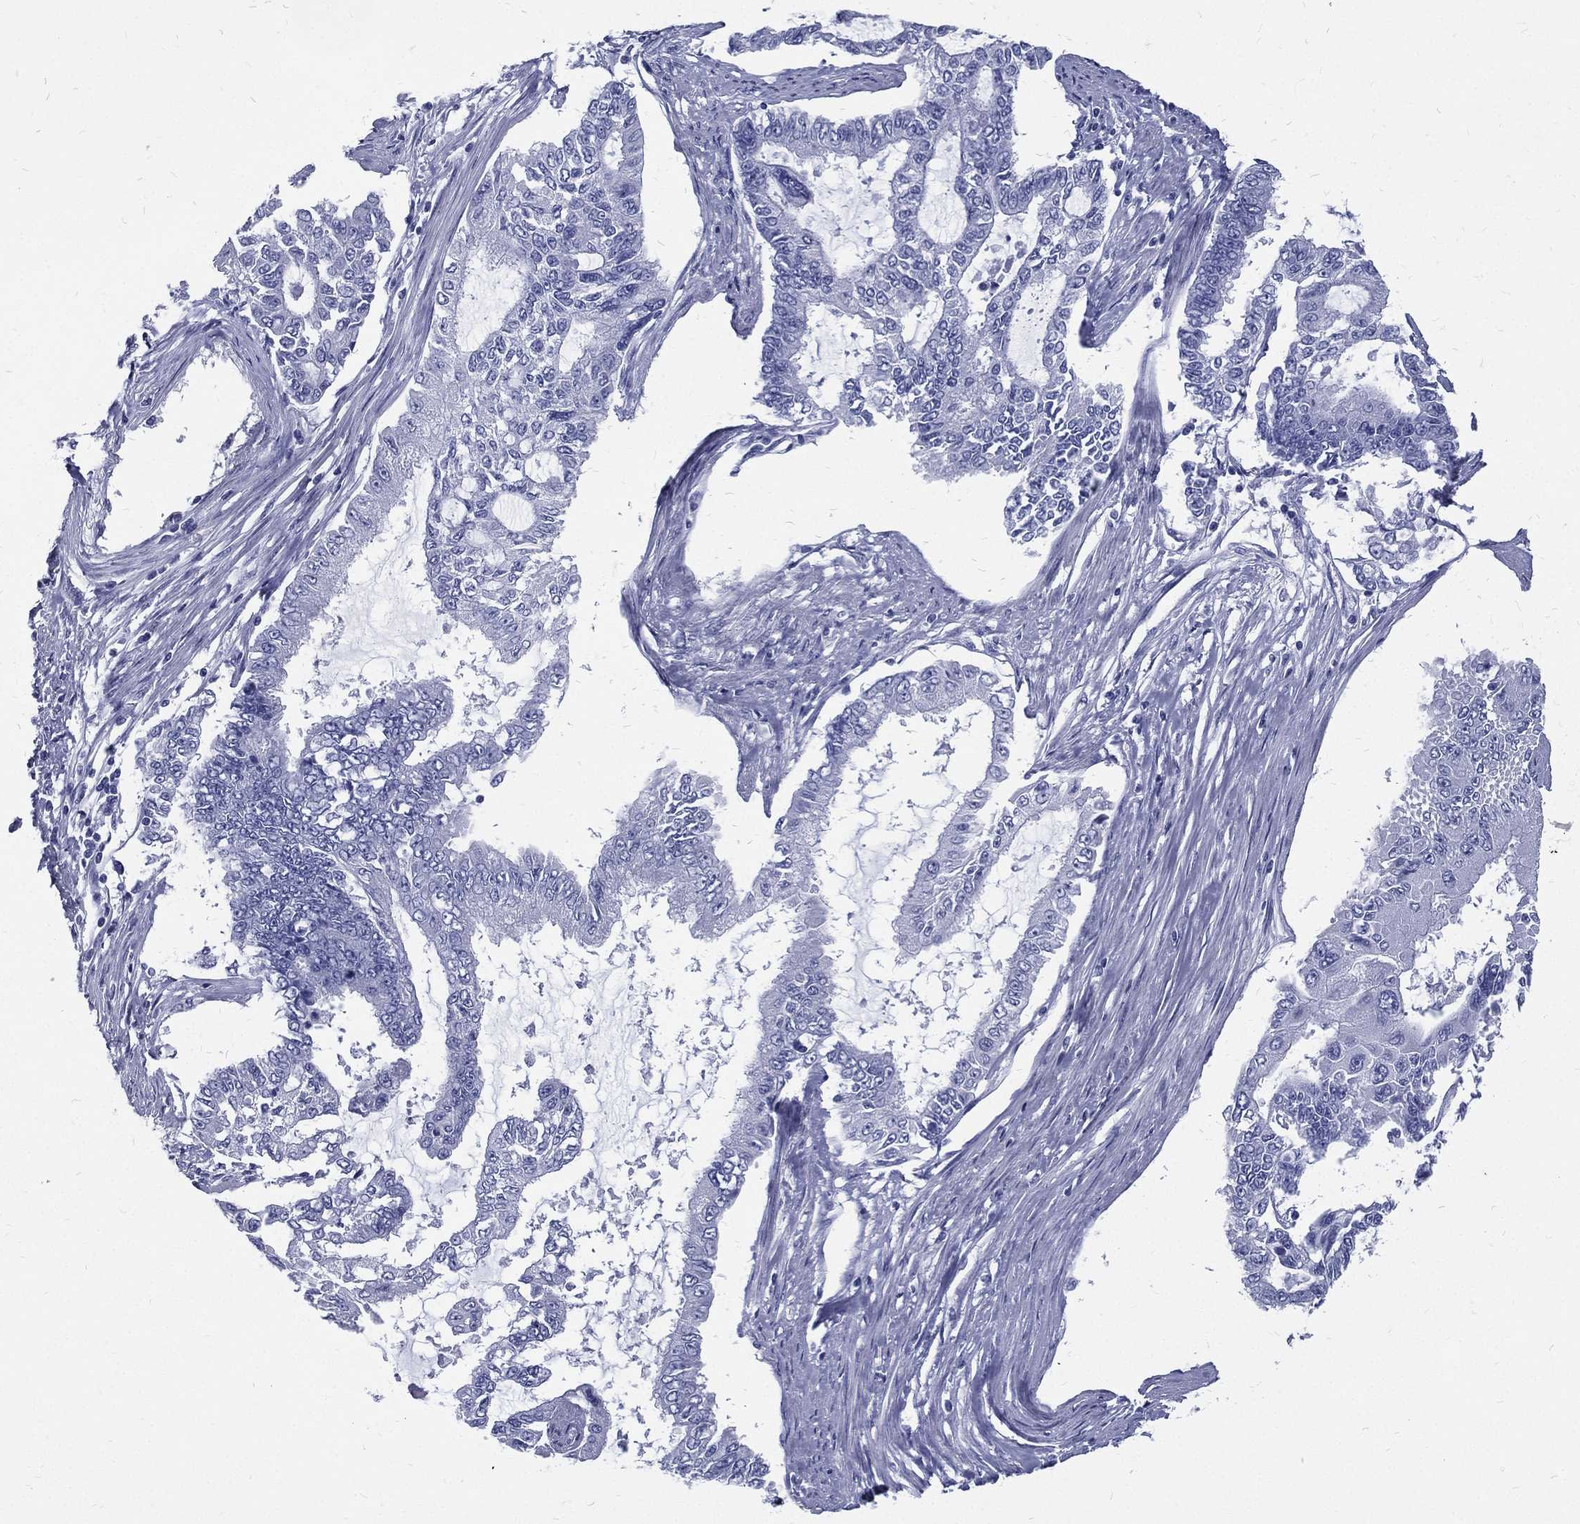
{"staining": {"intensity": "negative", "quantity": "none", "location": "none"}, "tissue": "endometrial cancer", "cell_type": "Tumor cells", "image_type": "cancer", "snomed": [{"axis": "morphology", "description": "Adenocarcinoma, NOS"}, {"axis": "topography", "description": "Uterus"}], "caption": "Immunohistochemical staining of human endometrial cancer shows no significant expression in tumor cells. Nuclei are stained in blue.", "gene": "RSPH4A", "patient": {"sex": "female", "age": 59}}